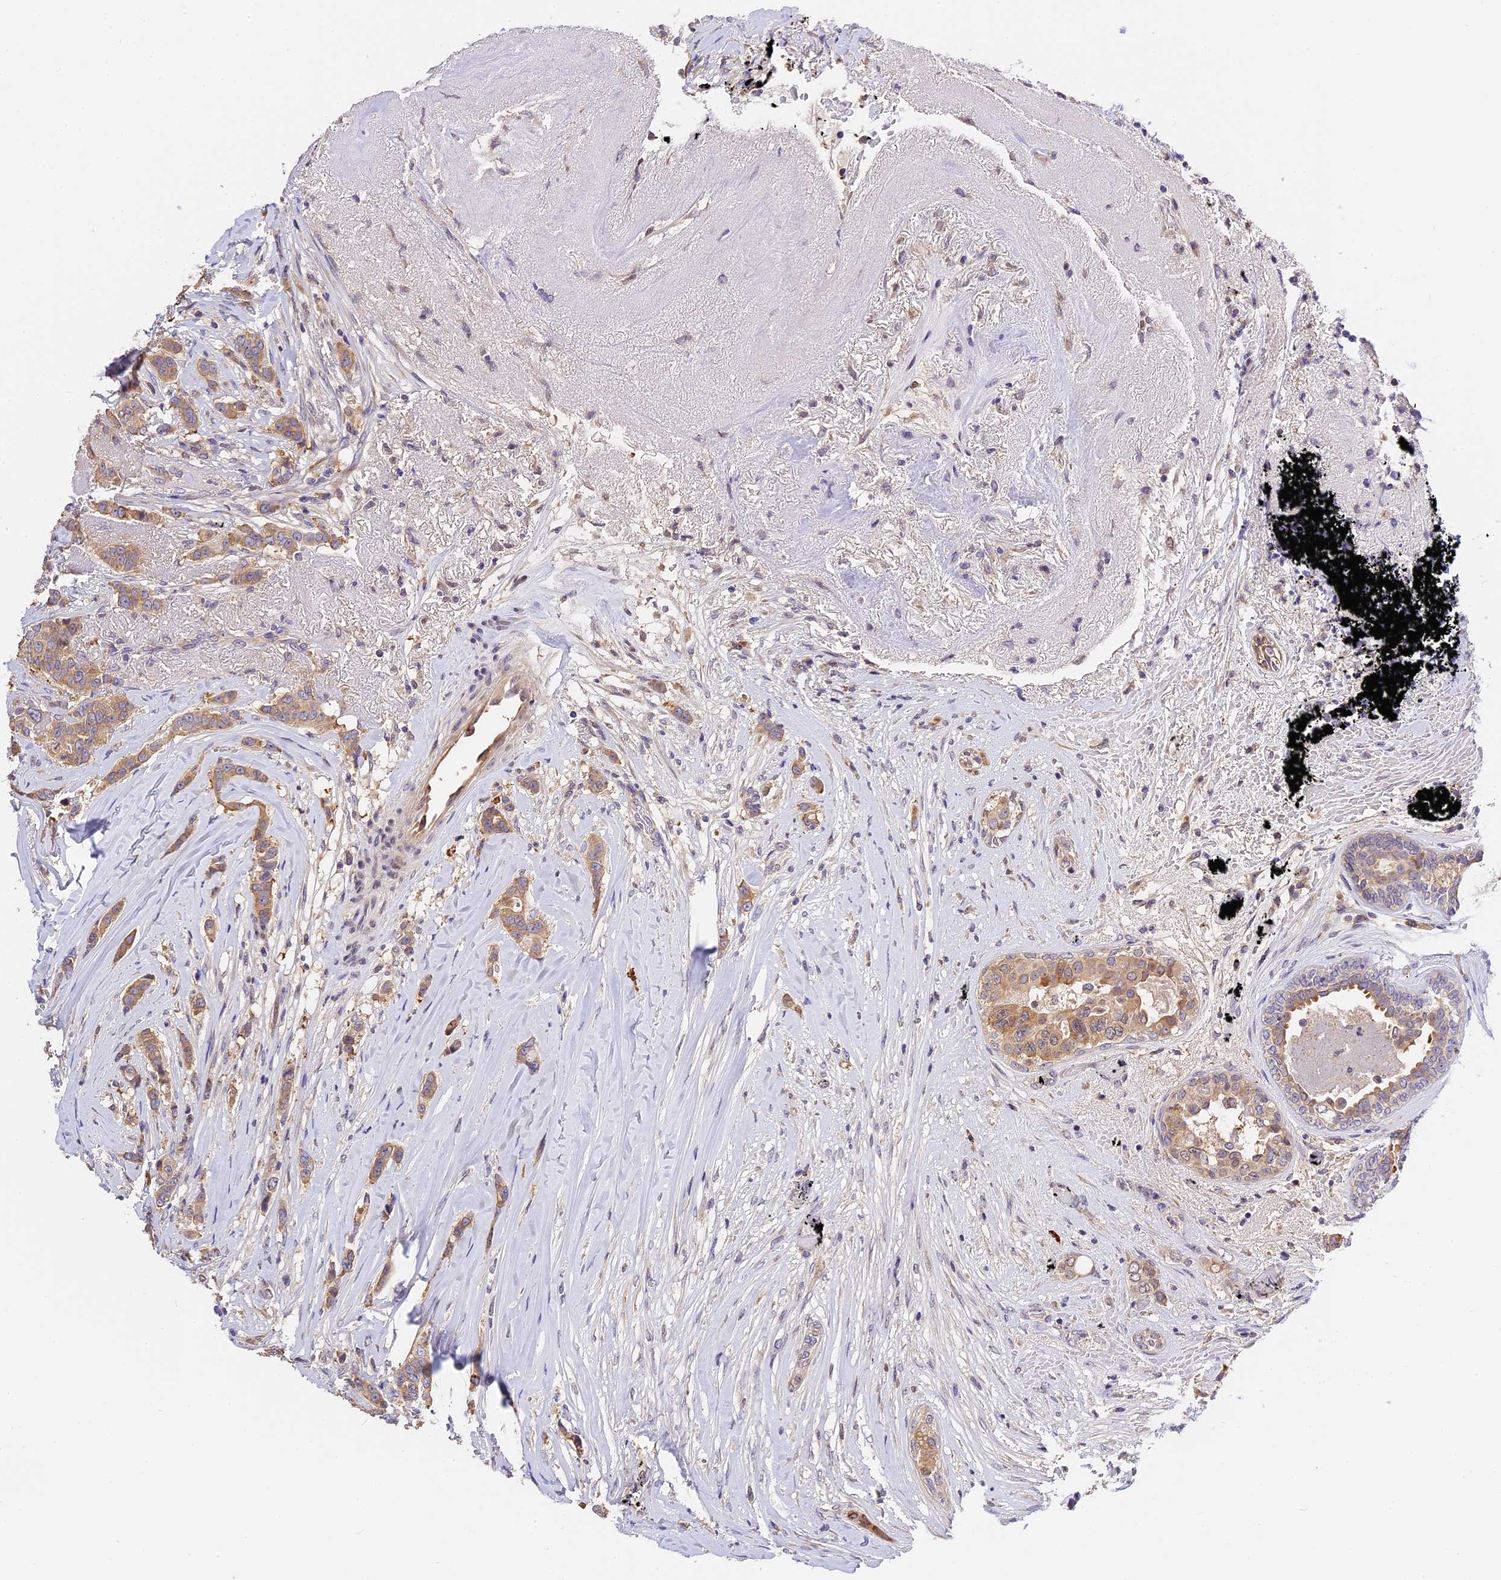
{"staining": {"intensity": "moderate", "quantity": ">75%", "location": "cytoplasmic/membranous"}, "tissue": "breast cancer", "cell_type": "Tumor cells", "image_type": "cancer", "snomed": [{"axis": "morphology", "description": "Lobular carcinoma"}, {"axis": "topography", "description": "Breast"}], "caption": "Immunohistochemical staining of breast cancer (lobular carcinoma) demonstrates medium levels of moderate cytoplasmic/membranous protein staining in about >75% of tumor cells.", "gene": "BSCL2", "patient": {"sex": "female", "age": 51}}